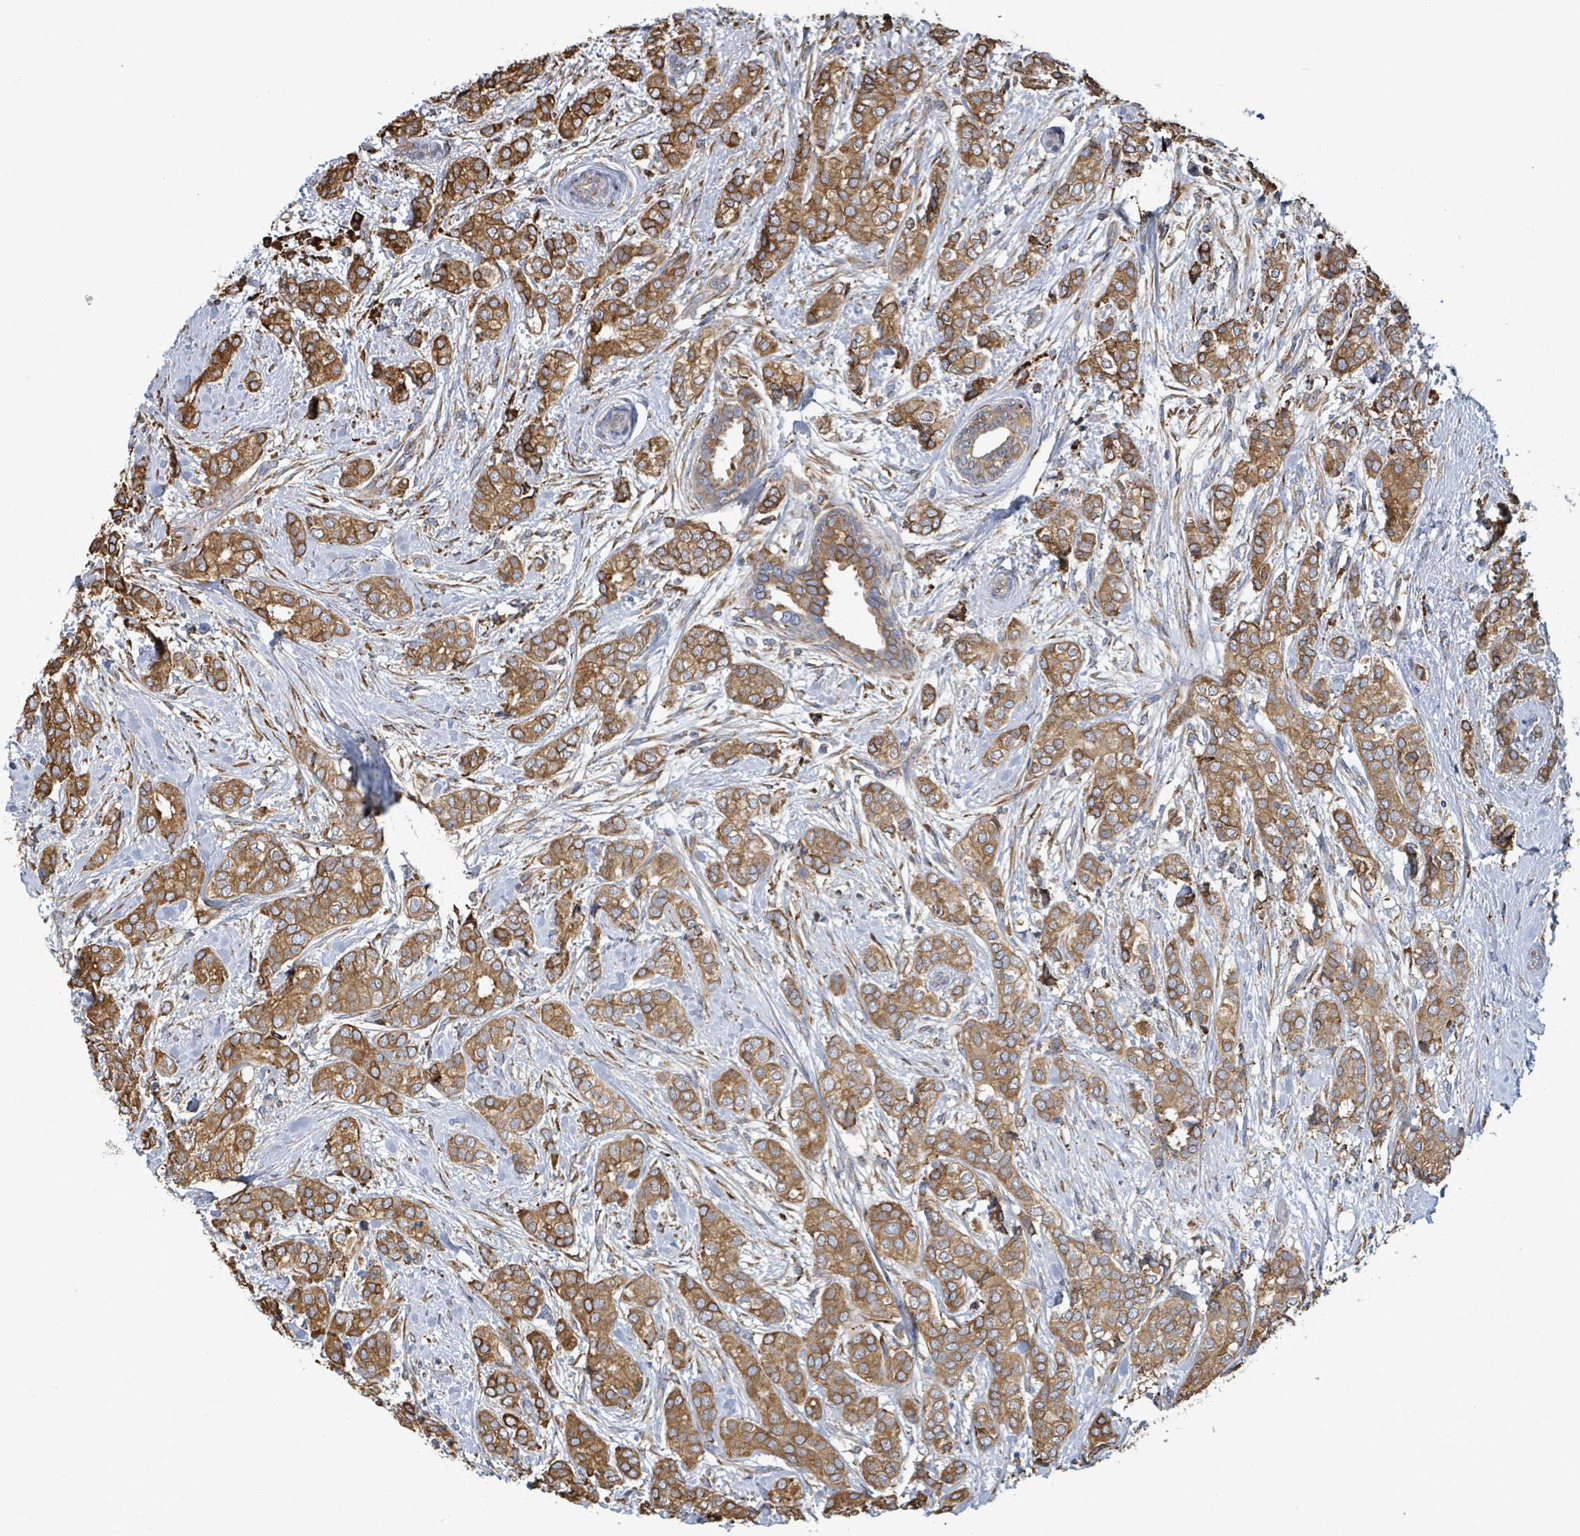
{"staining": {"intensity": "strong", "quantity": ">75%", "location": "cytoplasmic/membranous"}, "tissue": "breast cancer", "cell_type": "Tumor cells", "image_type": "cancer", "snomed": [{"axis": "morphology", "description": "Duct carcinoma"}, {"axis": "topography", "description": "Breast"}], "caption": "Immunohistochemical staining of human invasive ductal carcinoma (breast) shows high levels of strong cytoplasmic/membranous protein expression in about >75% of tumor cells.", "gene": "RFPL4A", "patient": {"sex": "female", "age": 73}}